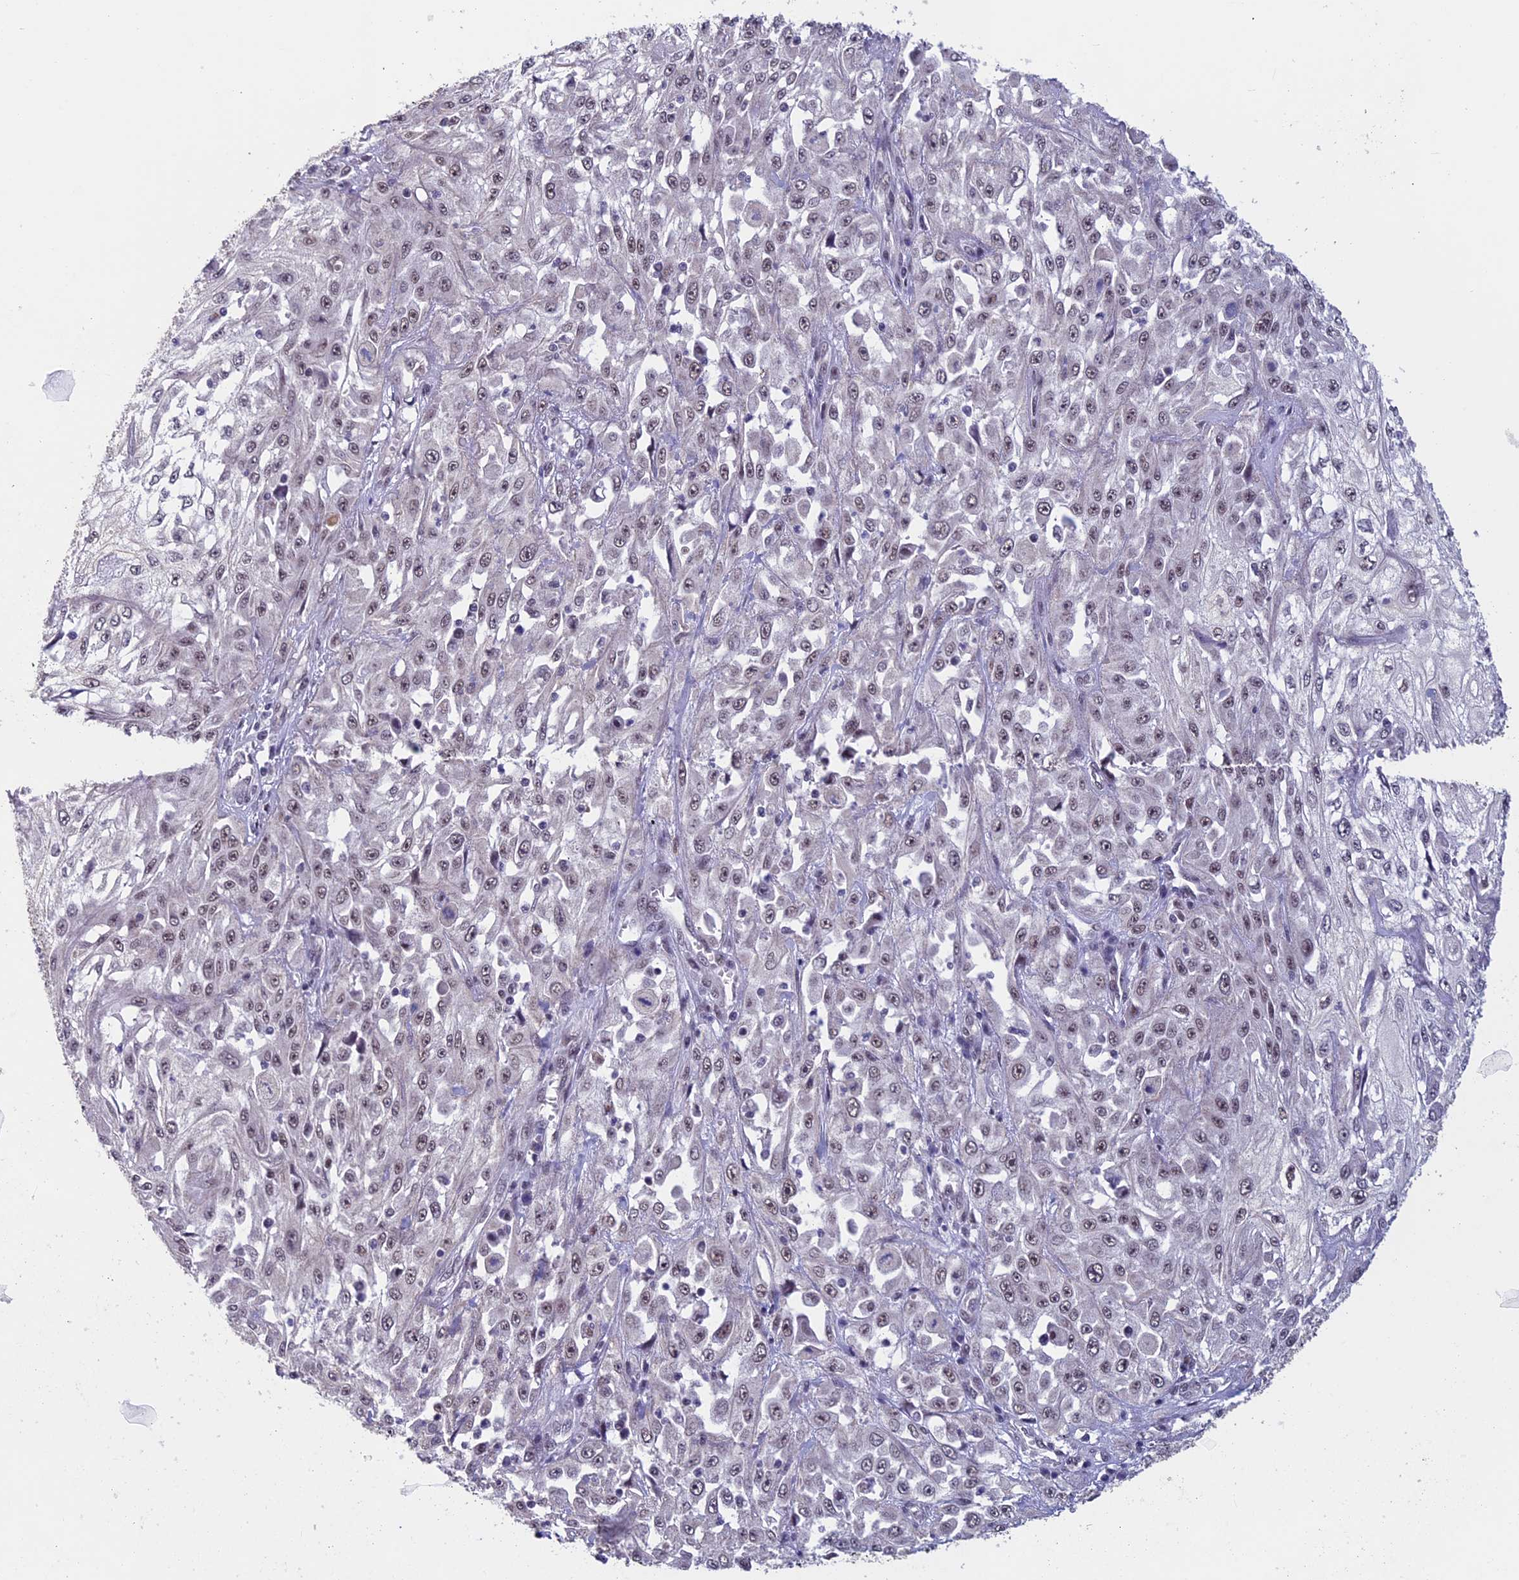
{"staining": {"intensity": "weak", "quantity": "25%-75%", "location": "nuclear"}, "tissue": "skin cancer", "cell_type": "Tumor cells", "image_type": "cancer", "snomed": [{"axis": "morphology", "description": "Squamous cell carcinoma, NOS"}, {"axis": "morphology", "description": "Squamous cell carcinoma, metastatic, NOS"}, {"axis": "topography", "description": "Skin"}, {"axis": "topography", "description": "Lymph node"}], "caption": "Protein analysis of squamous cell carcinoma (skin) tissue demonstrates weak nuclear positivity in about 25%-75% of tumor cells.", "gene": "RNF40", "patient": {"sex": "male", "age": 75}}